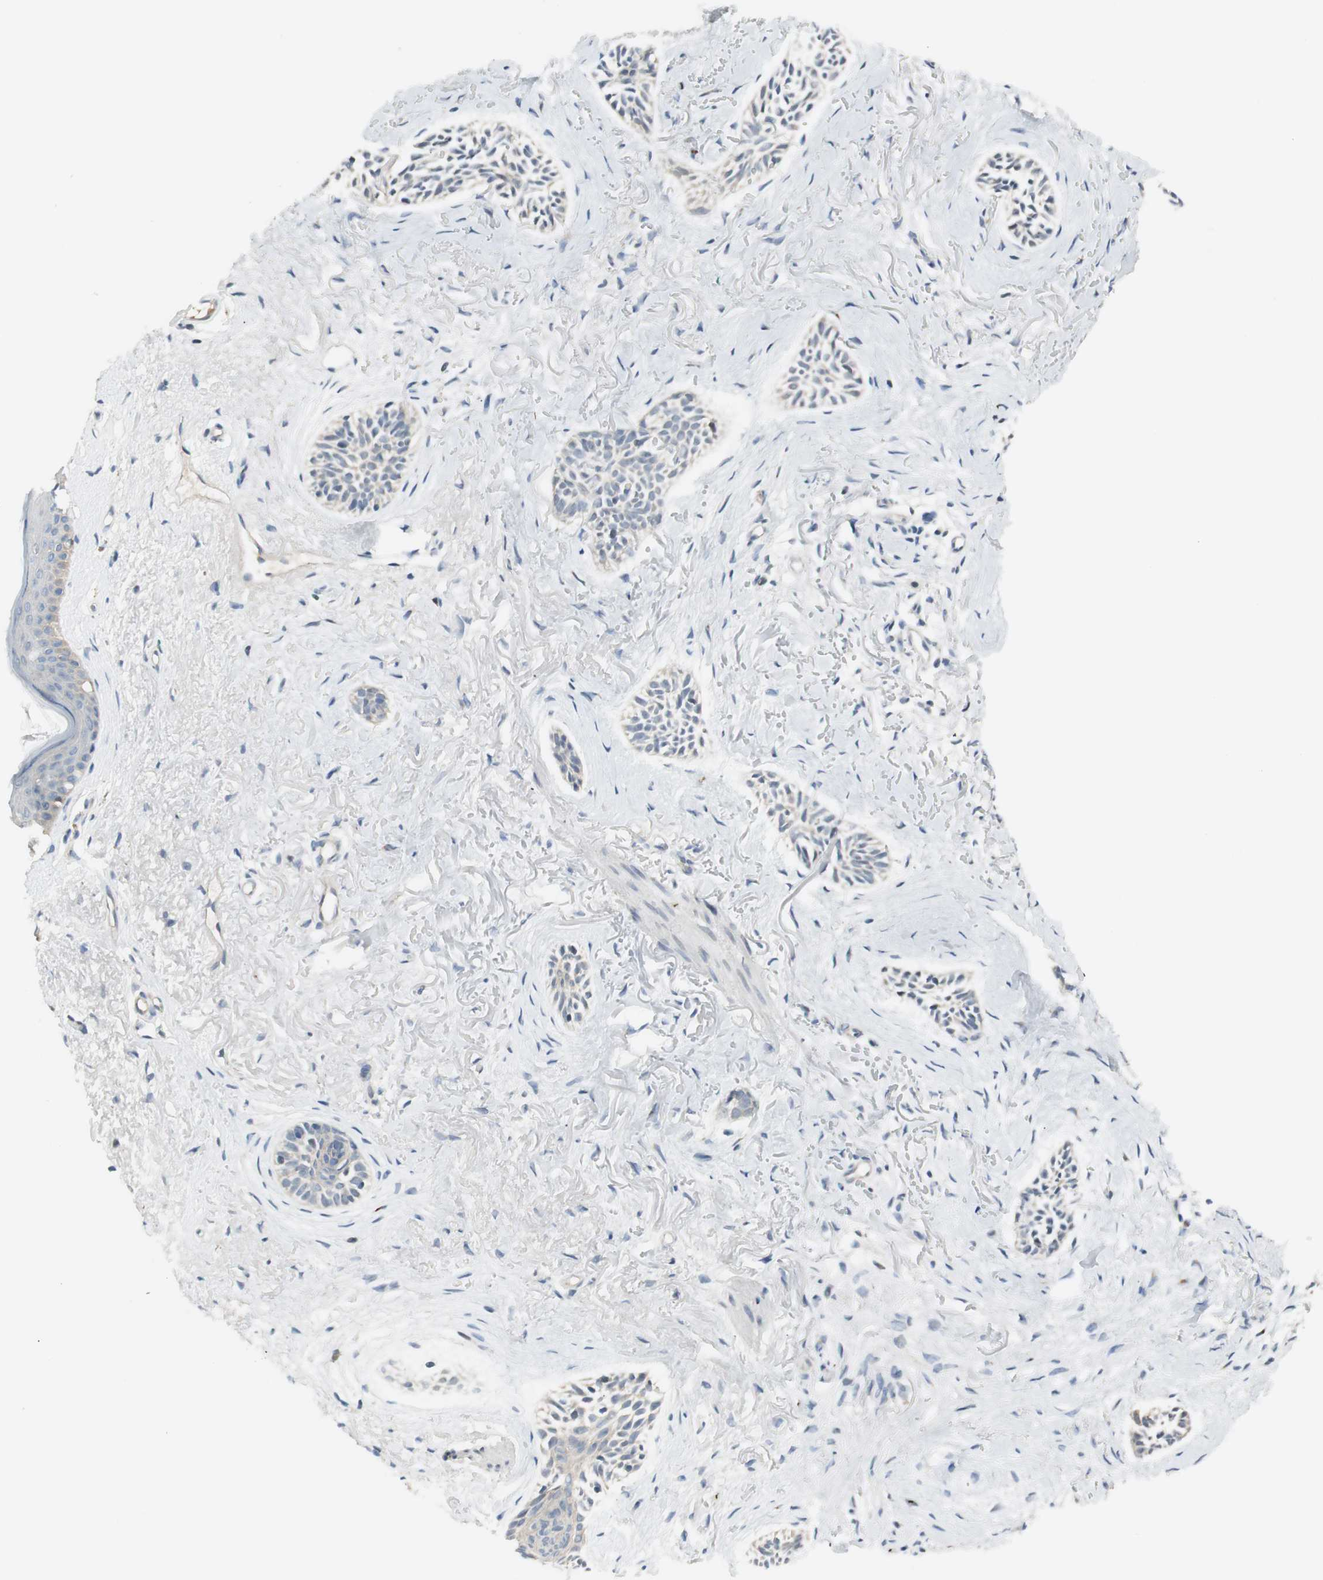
{"staining": {"intensity": "negative", "quantity": "none", "location": "none"}, "tissue": "skin cancer", "cell_type": "Tumor cells", "image_type": "cancer", "snomed": [{"axis": "morphology", "description": "Normal tissue, NOS"}, {"axis": "morphology", "description": "Basal cell carcinoma"}, {"axis": "topography", "description": "Skin"}], "caption": "Protein analysis of skin cancer (basal cell carcinoma) shows no significant positivity in tumor cells.", "gene": "B4GALNT1", "patient": {"sex": "female", "age": 84}}